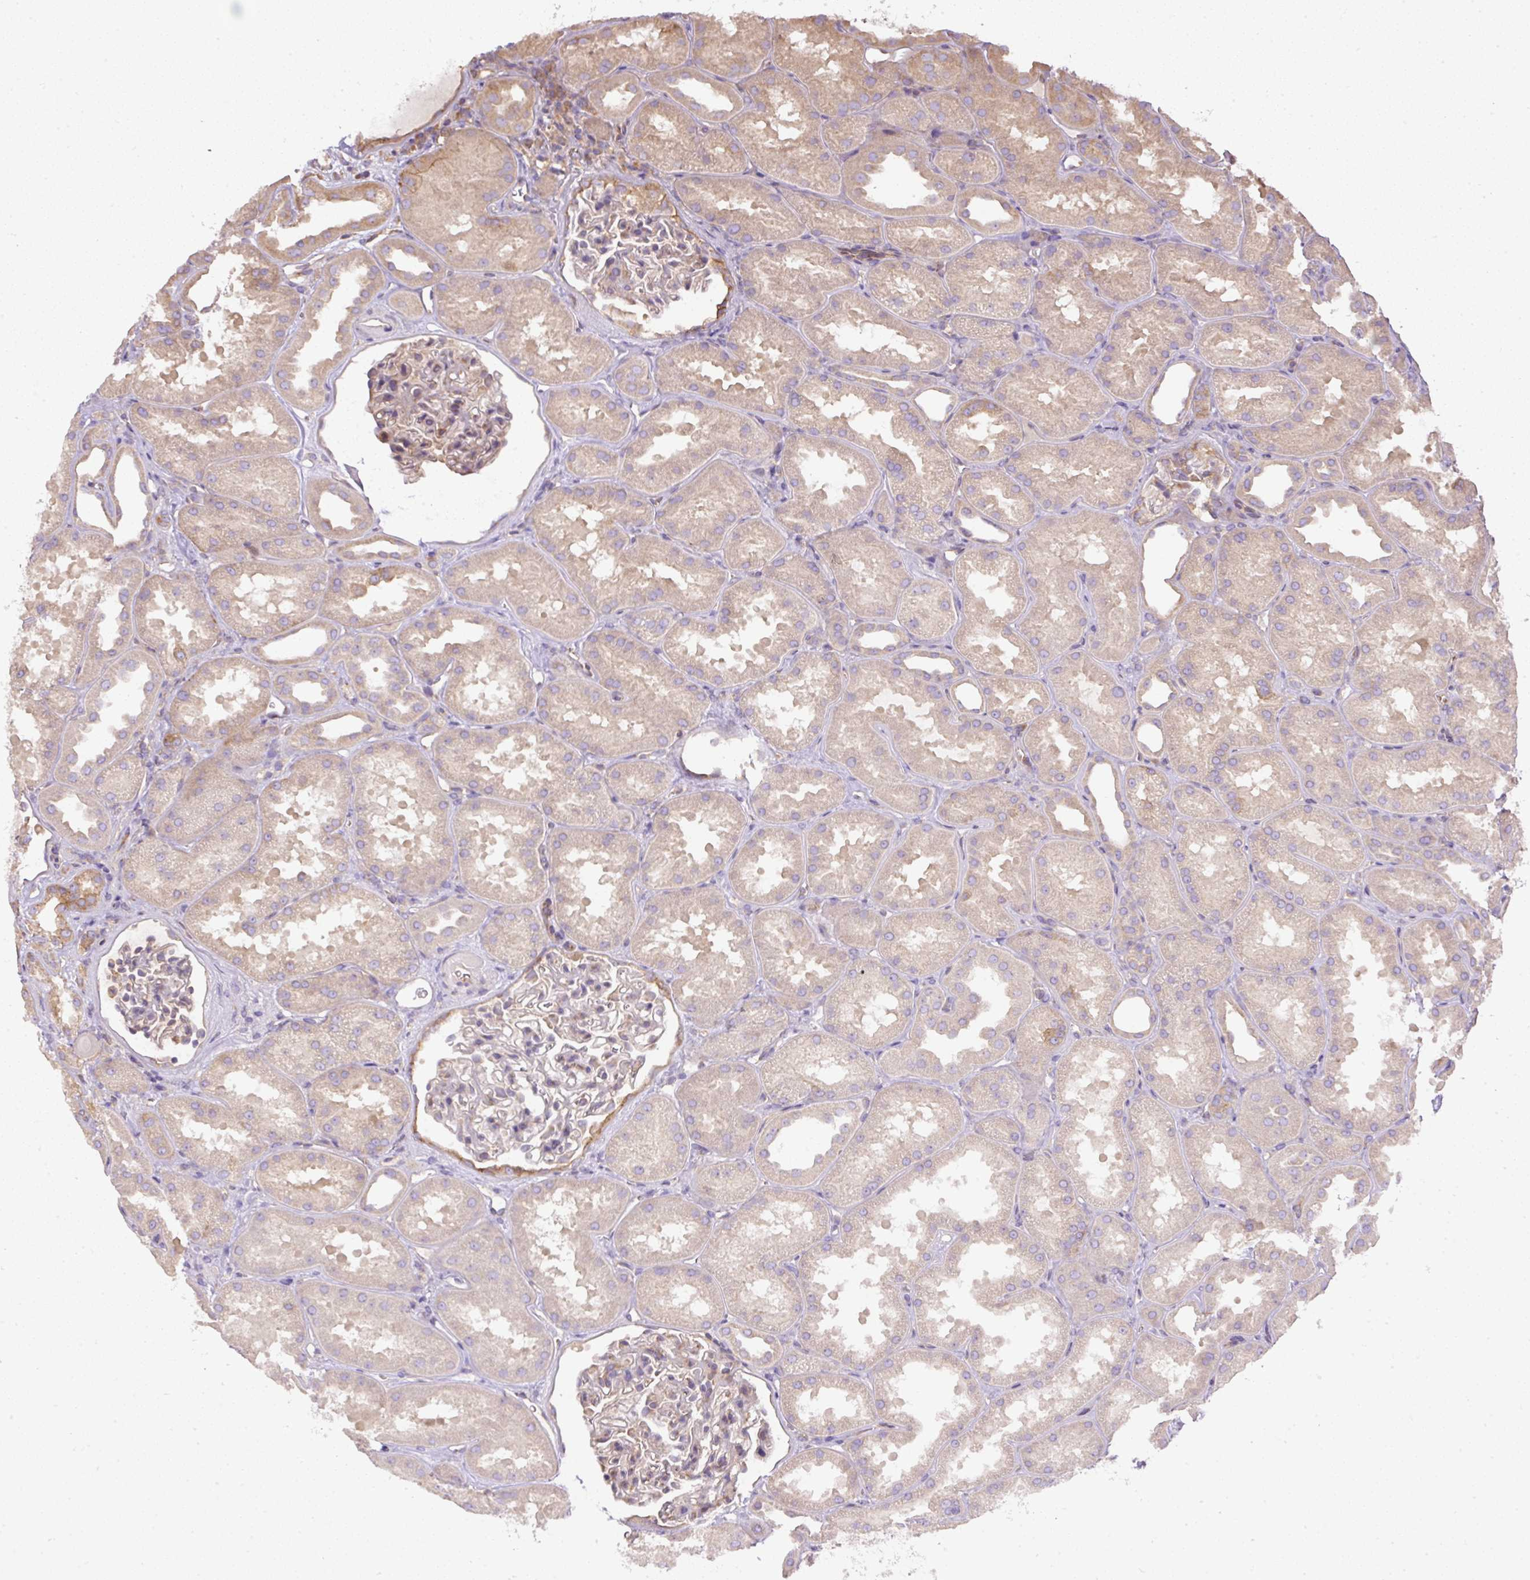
{"staining": {"intensity": "negative", "quantity": "none", "location": "none"}, "tissue": "kidney", "cell_type": "Cells in glomeruli", "image_type": "normal", "snomed": [{"axis": "morphology", "description": "Normal tissue, NOS"}, {"axis": "topography", "description": "Kidney"}], "caption": "This micrograph is of benign kidney stained with IHC to label a protein in brown with the nuclei are counter-stained blue. There is no positivity in cells in glomeruli. (Immunohistochemistry, brightfield microscopy, high magnification).", "gene": "DAPK1", "patient": {"sex": "male", "age": 61}}